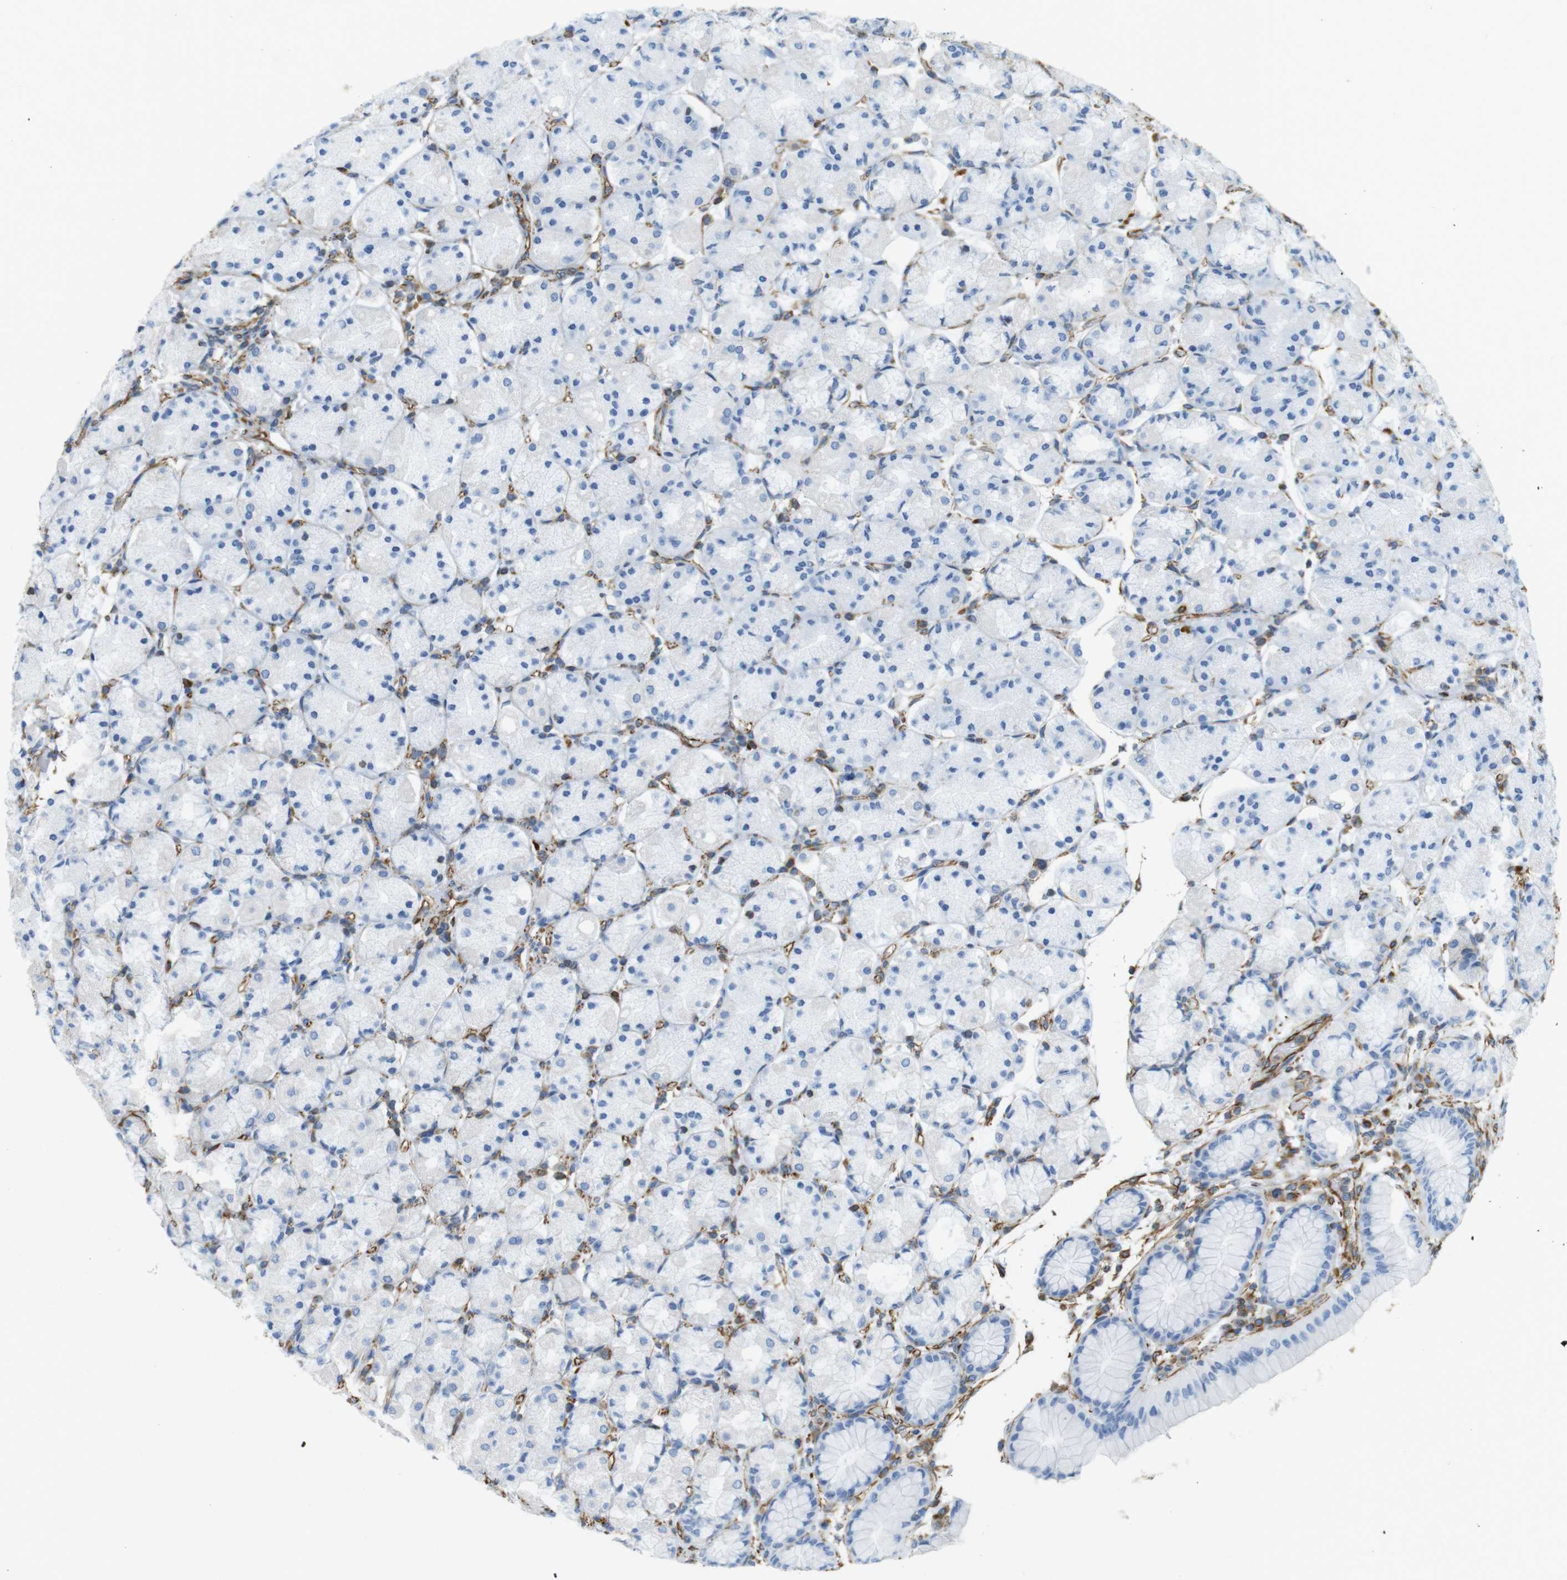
{"staining": {"intensity": "negative", "quantity": "none", "location": "none"}, "tissue": "stomach", "cell_type": "Glandular cells", "image_type": "normal", "snomed": [{"axis": "morphology", "description": "Normal tissue, NOS"}, {"axis": "topography", "description": "Stomach, upper"}], "caption": "DAB immunohistochemical staining of unremarkable human stomach reveals no significant expression in glandular cells. (Immunohistochemistry (ihc), brightfield microscopy, high magnification).", "gene": "MS4A10", "patient": {"sex": "male", "age": 68}}